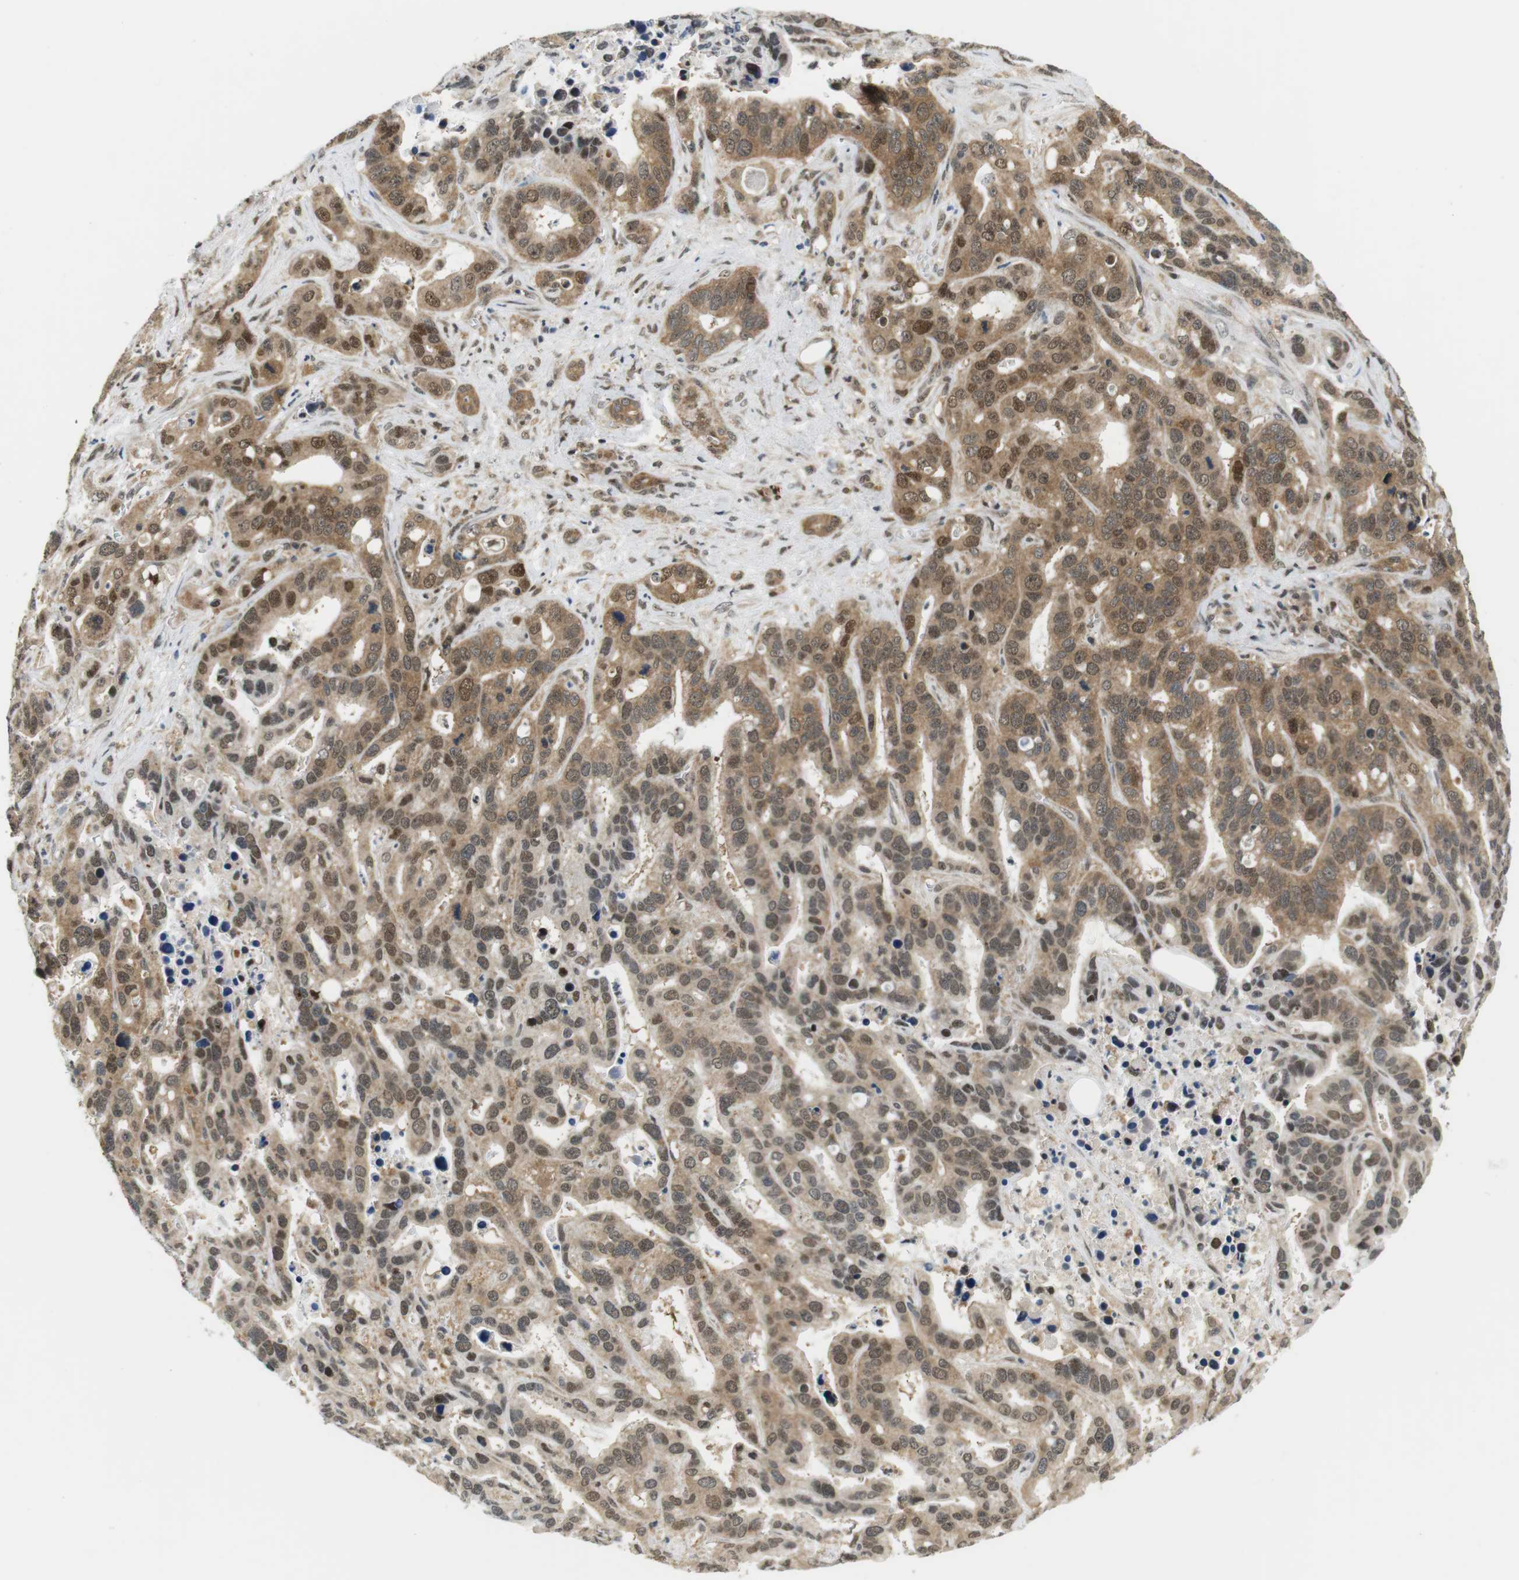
{"staining": {"intensity": "moderate", "quantity": ">75%", "location": "cytoplasmic/membranous,nuclear"}, "tissue": "liver cancer", "cell_type": "Tumor cells", "image_type": "cancer", "snomed": [{"axis": "morphology", "description": "Cholangiocarcinoma"}, {"axis": "topography", "description": "Liver"}], "caption": "Liver cholangiocarcinoma stained with DAB immunohistochemistry demonstrates medium levels of moderate cytoplasmic/membranous and nuclear positivity in about >75% of tumor cells.", "gene": "CSNK2B", "patient": {"sex": "female", "age": 65}}